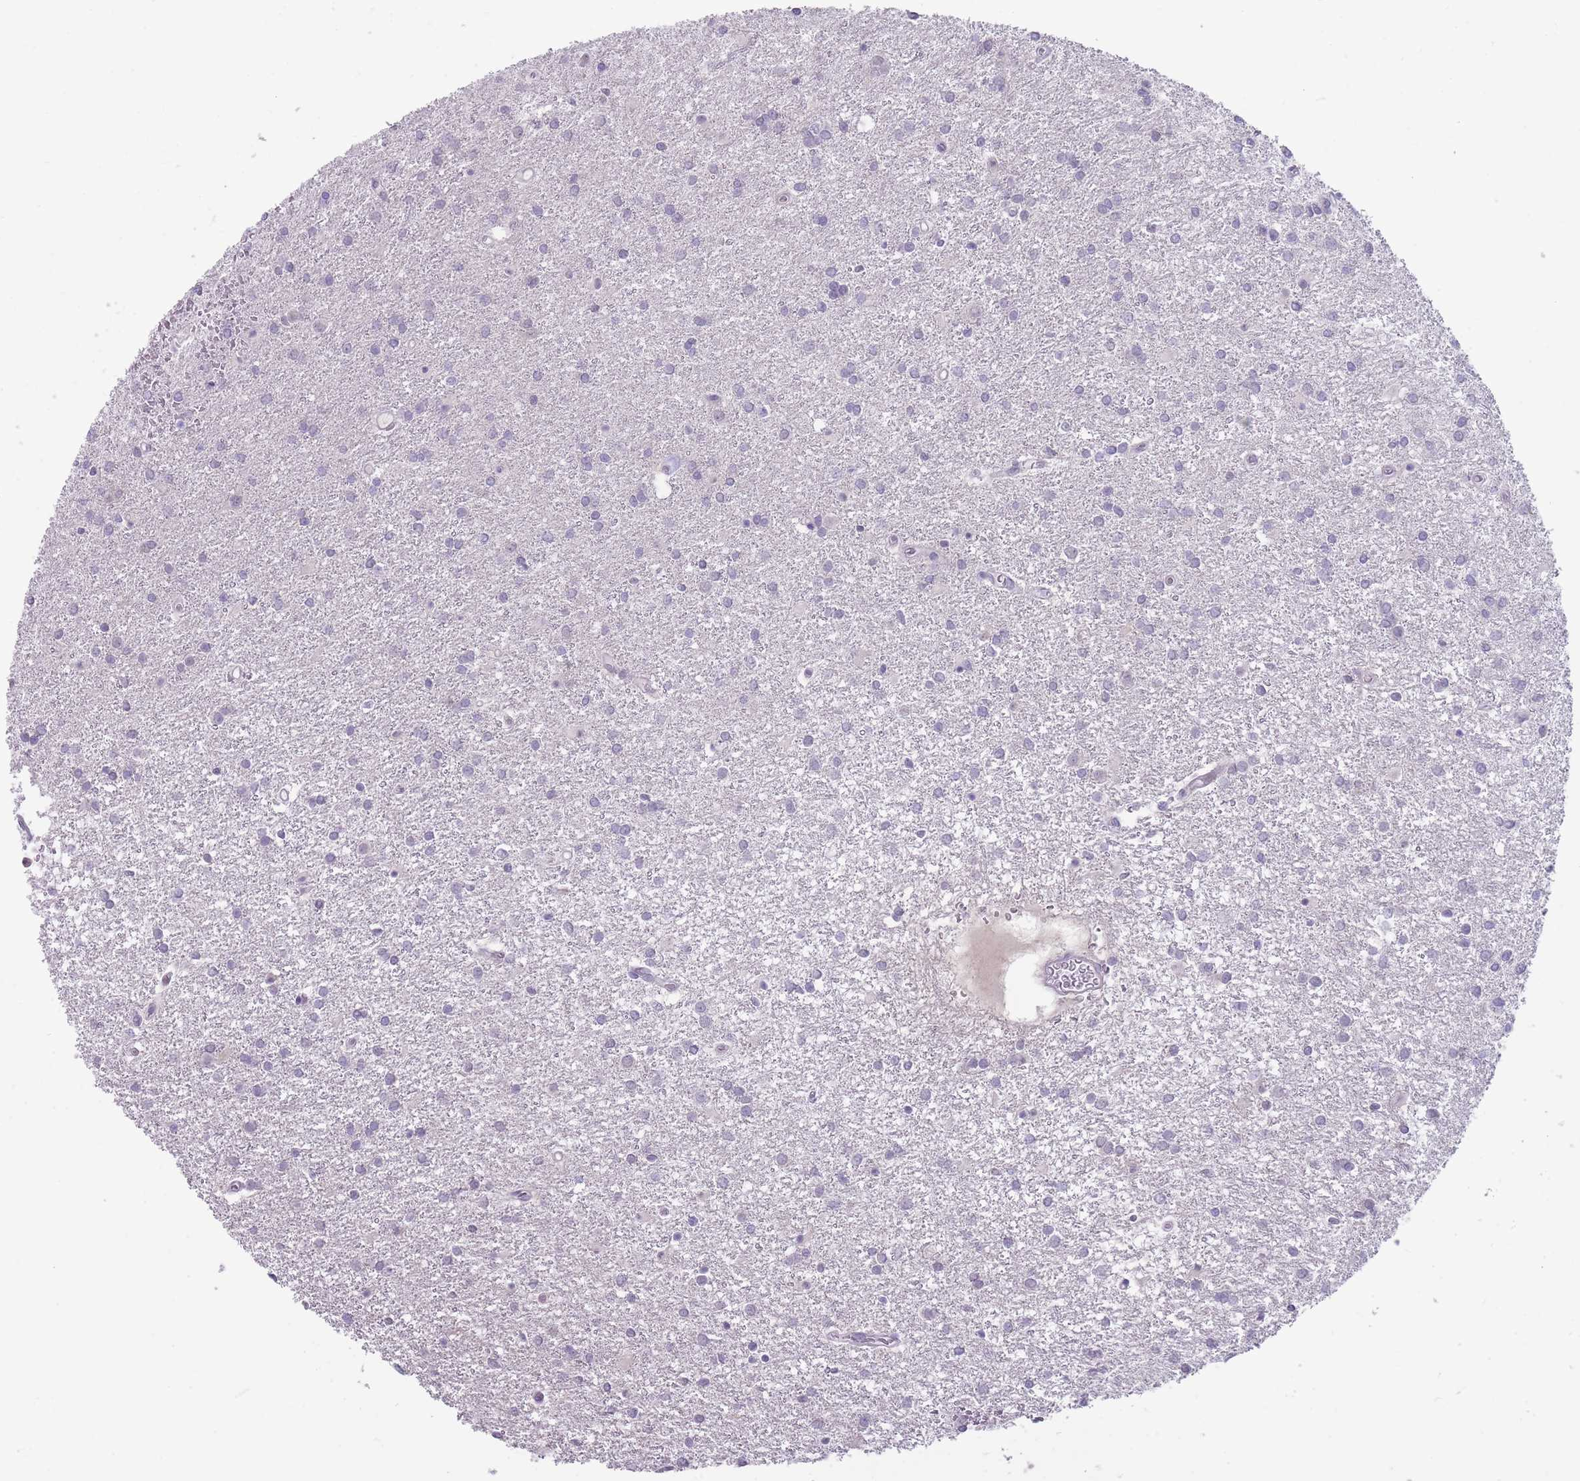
{"staining": {"intensity": "negative", "quantity": "none", "location": "none"}, "tissue": "glioma", "cell_type": "Tumor cells", "image_type": "cancer", "snomed": [{"axis": "morphology", "description": "Glioma, malignant, High grade"}, {"axis": "topography", "description": "Brain"}], "caption": "The image reveals no significant positivity in tumor cells of glioma.", "gene": "ERICH4", "patient": {"sex": "female", "age": 50}}